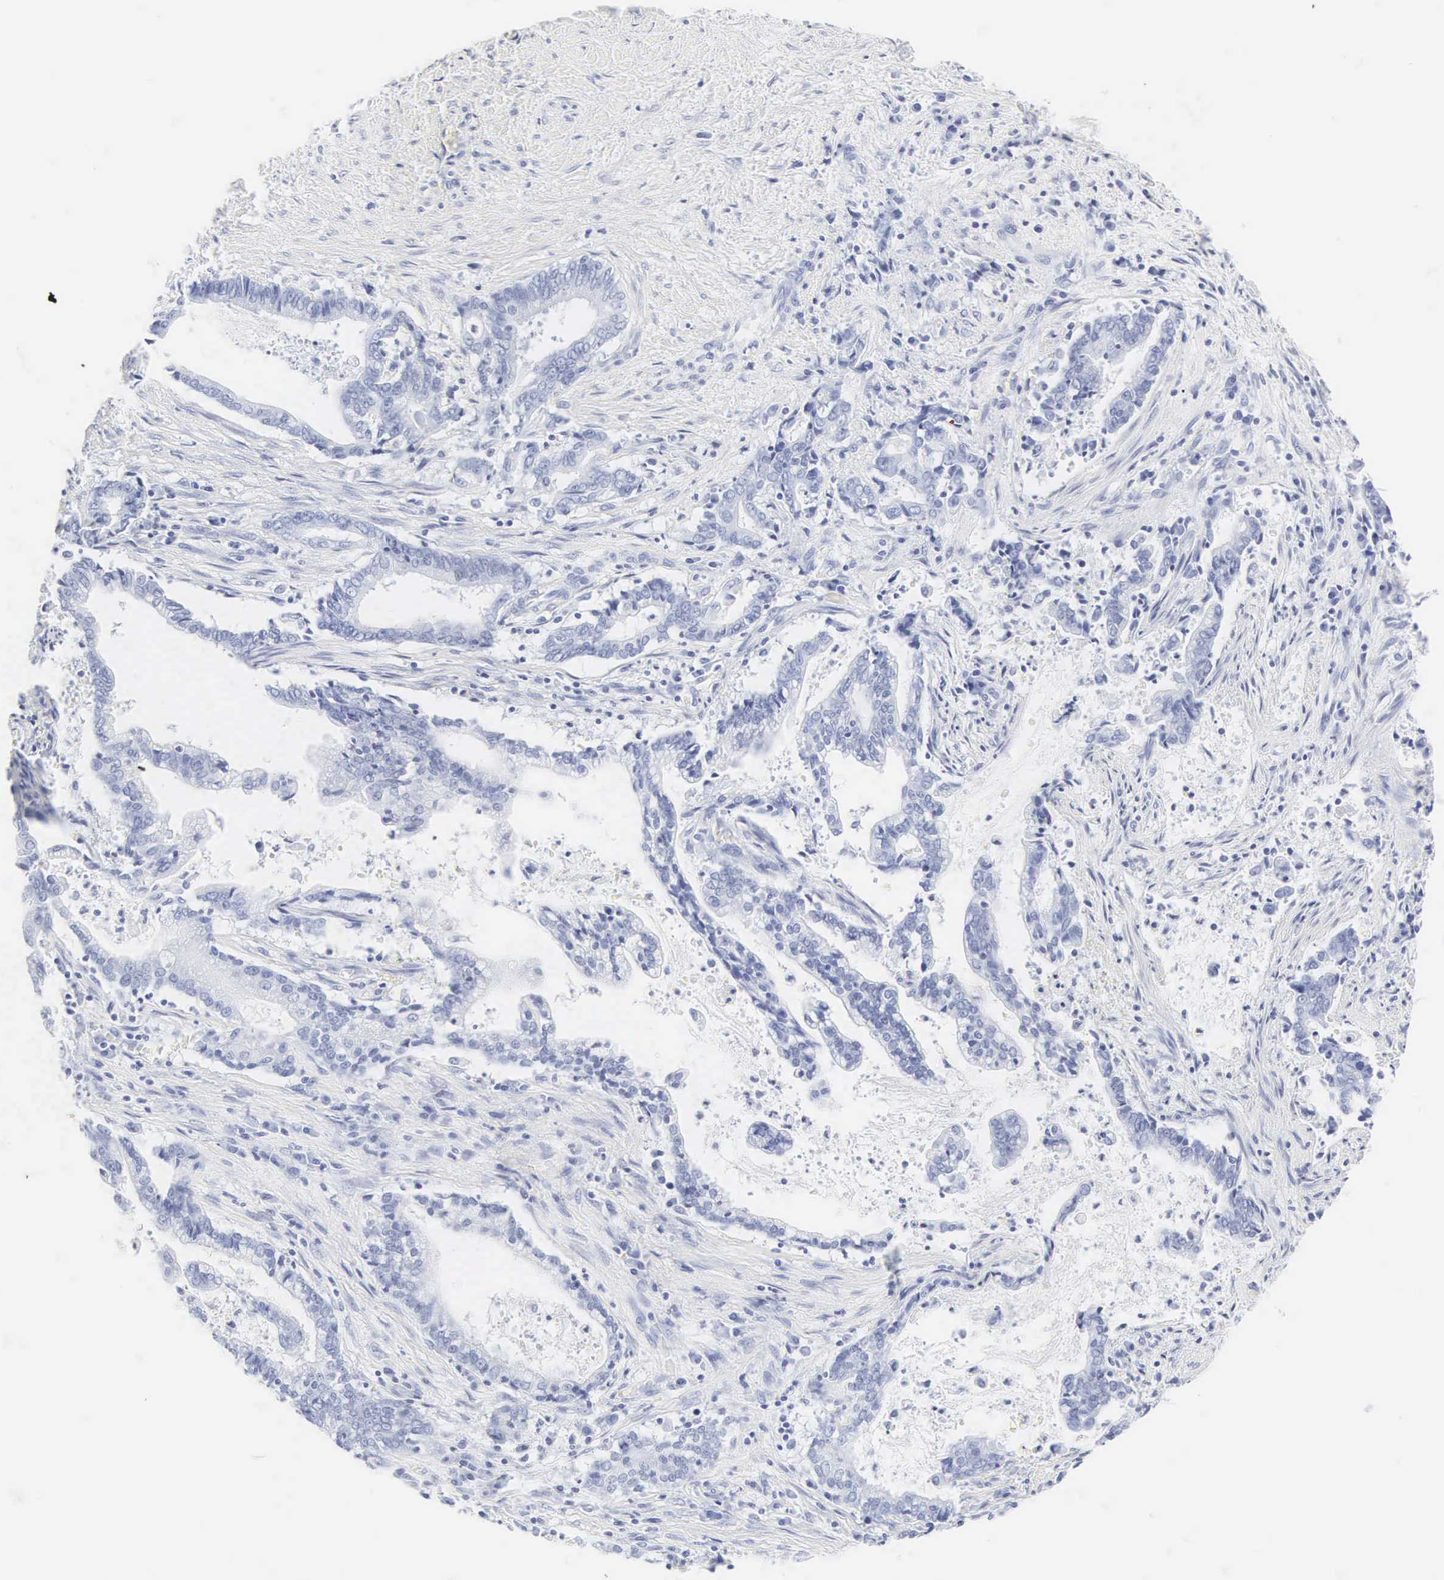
{"staining": {"intensity": "negative", "quantity": "none", "location": "none"}, "tissue": "liver cancer", "cell_type": "Tumor cells", "image_type": "cancer", "snomed": [{"axis": "morphology", "description": "Cholangiocarcinoma"}, {"axis": "topography", "description": "Liver"}], "caption": "Tumor cells are negative for protein expression in human liver cholangiocarcinoma.", "gene": "INS", "patient": {"sex": "male", "age": 57}}